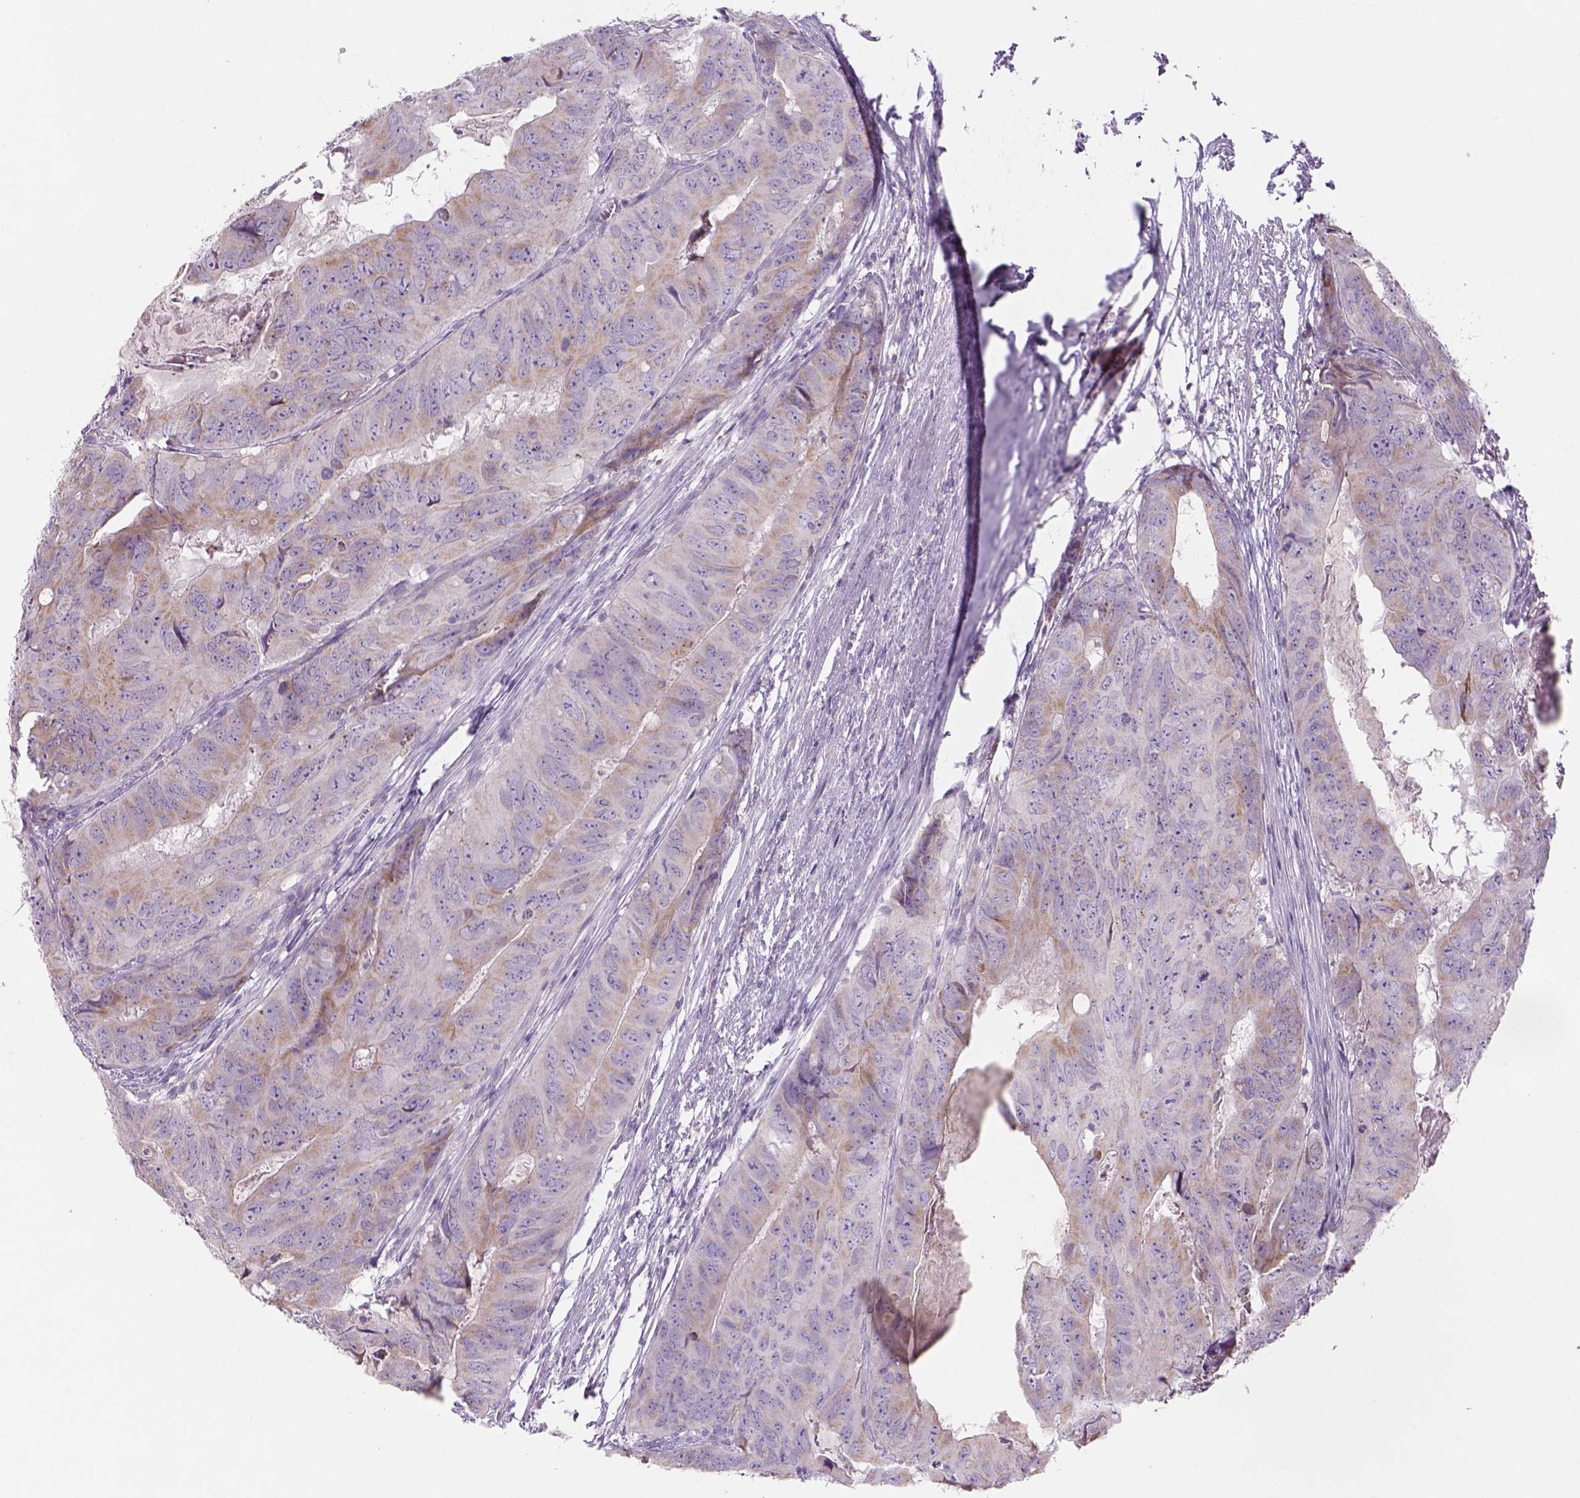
{"staining": {"intensity": "weak", "quantity": "<25%", "location": "cytoplasmic/membranous"}, "tissue": "colorectal cancer", "cell_type": "Tumor cells", "image_type": "cancer", "snomed": [{"axis": "morphology", "description": "Adenocarcinoma, NOS"}, {"axis": "topography", "description": "Colon"}], "caption": "Immunohistochemistry micrograph of colorectal adenocarcinoma stained for a protein (brown), which displays no staining in tumor cells.", "gene": "ADGRV1", "patient": {"sex": "male", "age": 79}}